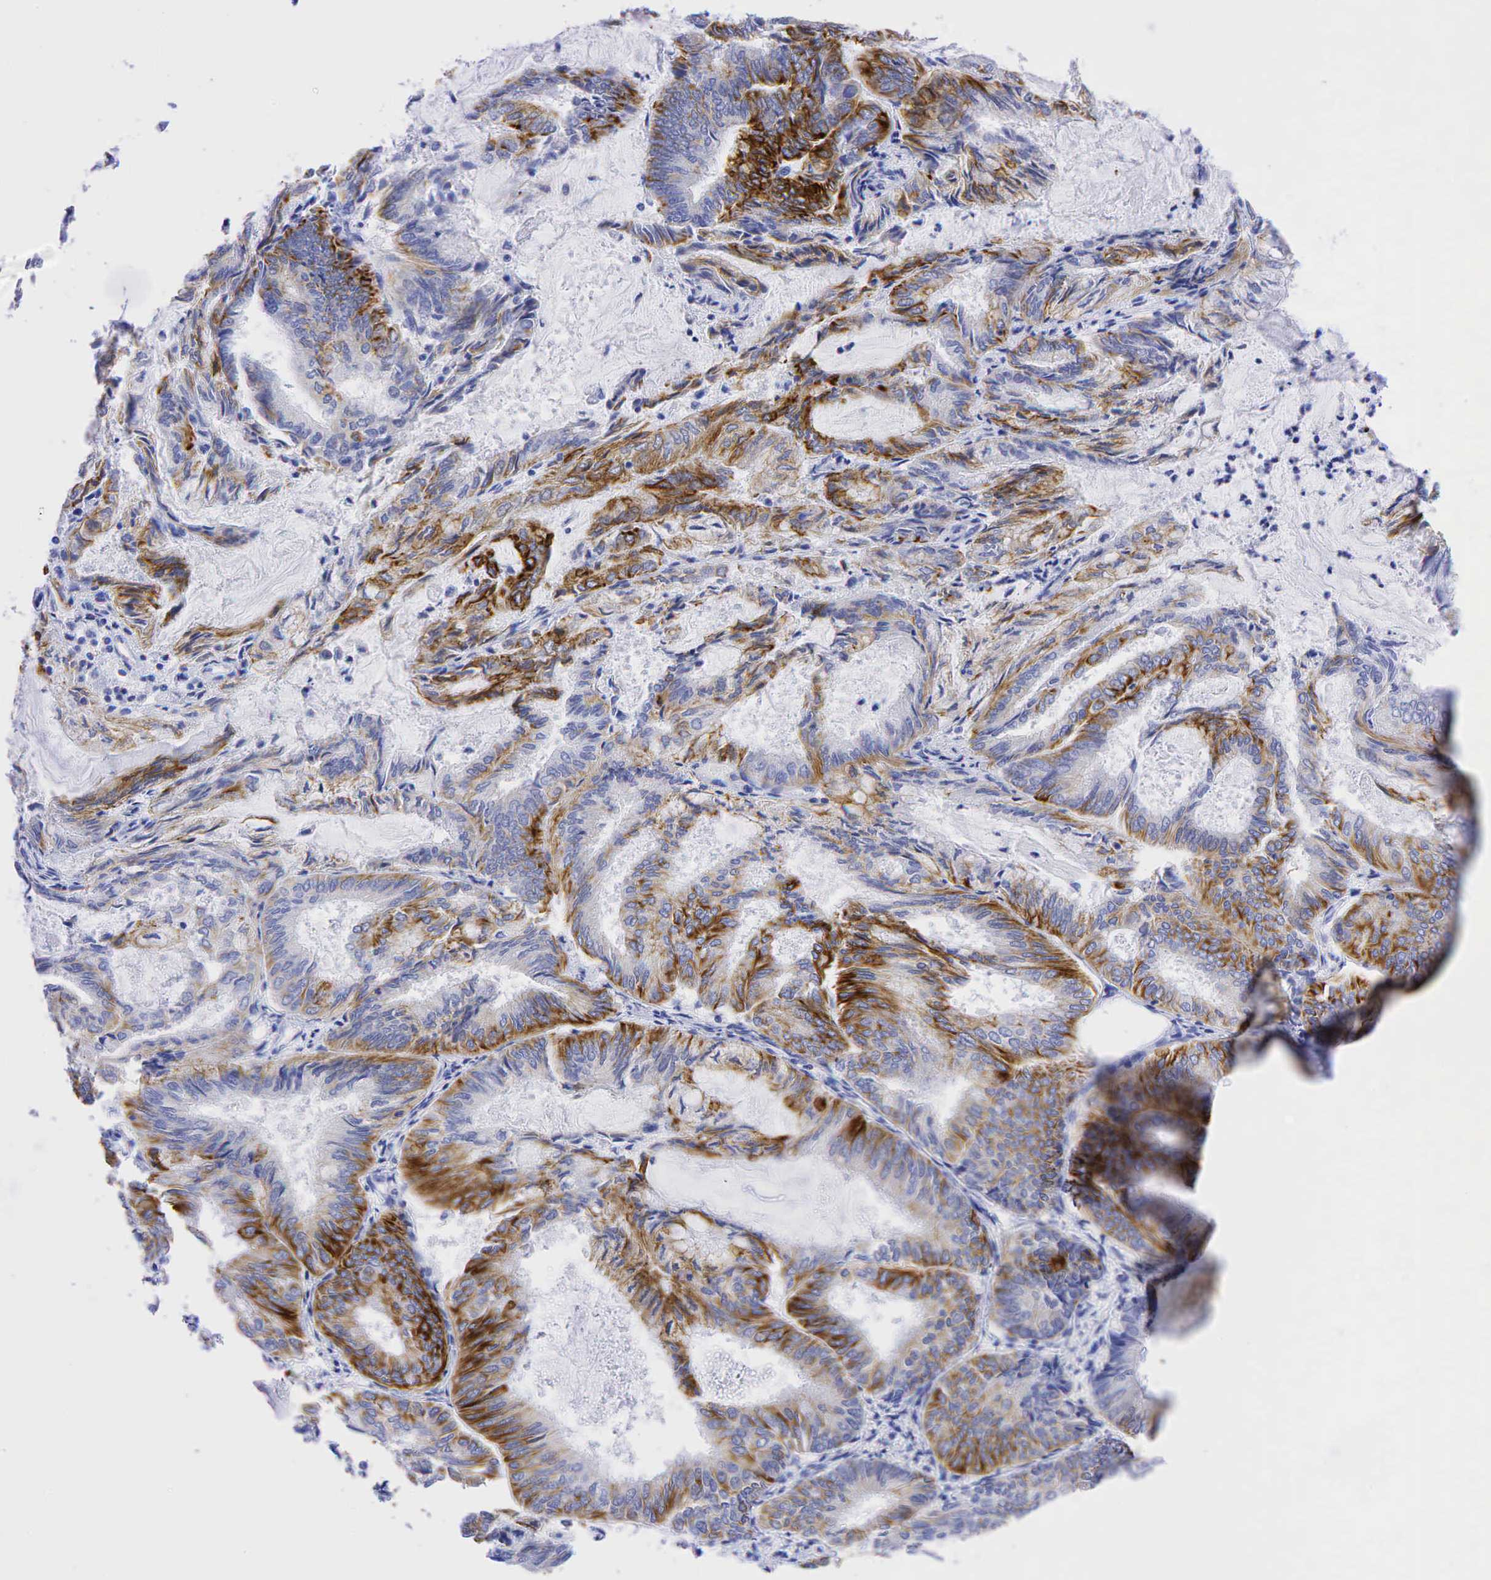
{"staining": {"intensity": "moderate", "quantity": "25%-75%", "location": "cytoplasmic/membranous"}, "tissue": "endometrial cancer", "cell_type": "Tumor cells", "image_type": "cancer", "snomed": [{"axis": "morphology", "description": "Adenocarcinoma, NOS"}, {"axis": "topography", "description": "Endometrium"}], "caption": "This image displays IHC staining of human adenocarcinoma (endometrial), with medium moderate cytoplasmic/membranous staining in about 25%-75% of tumor cells.", "gene": "KRT18", "patient": {"sex": "female", "age": 59}}